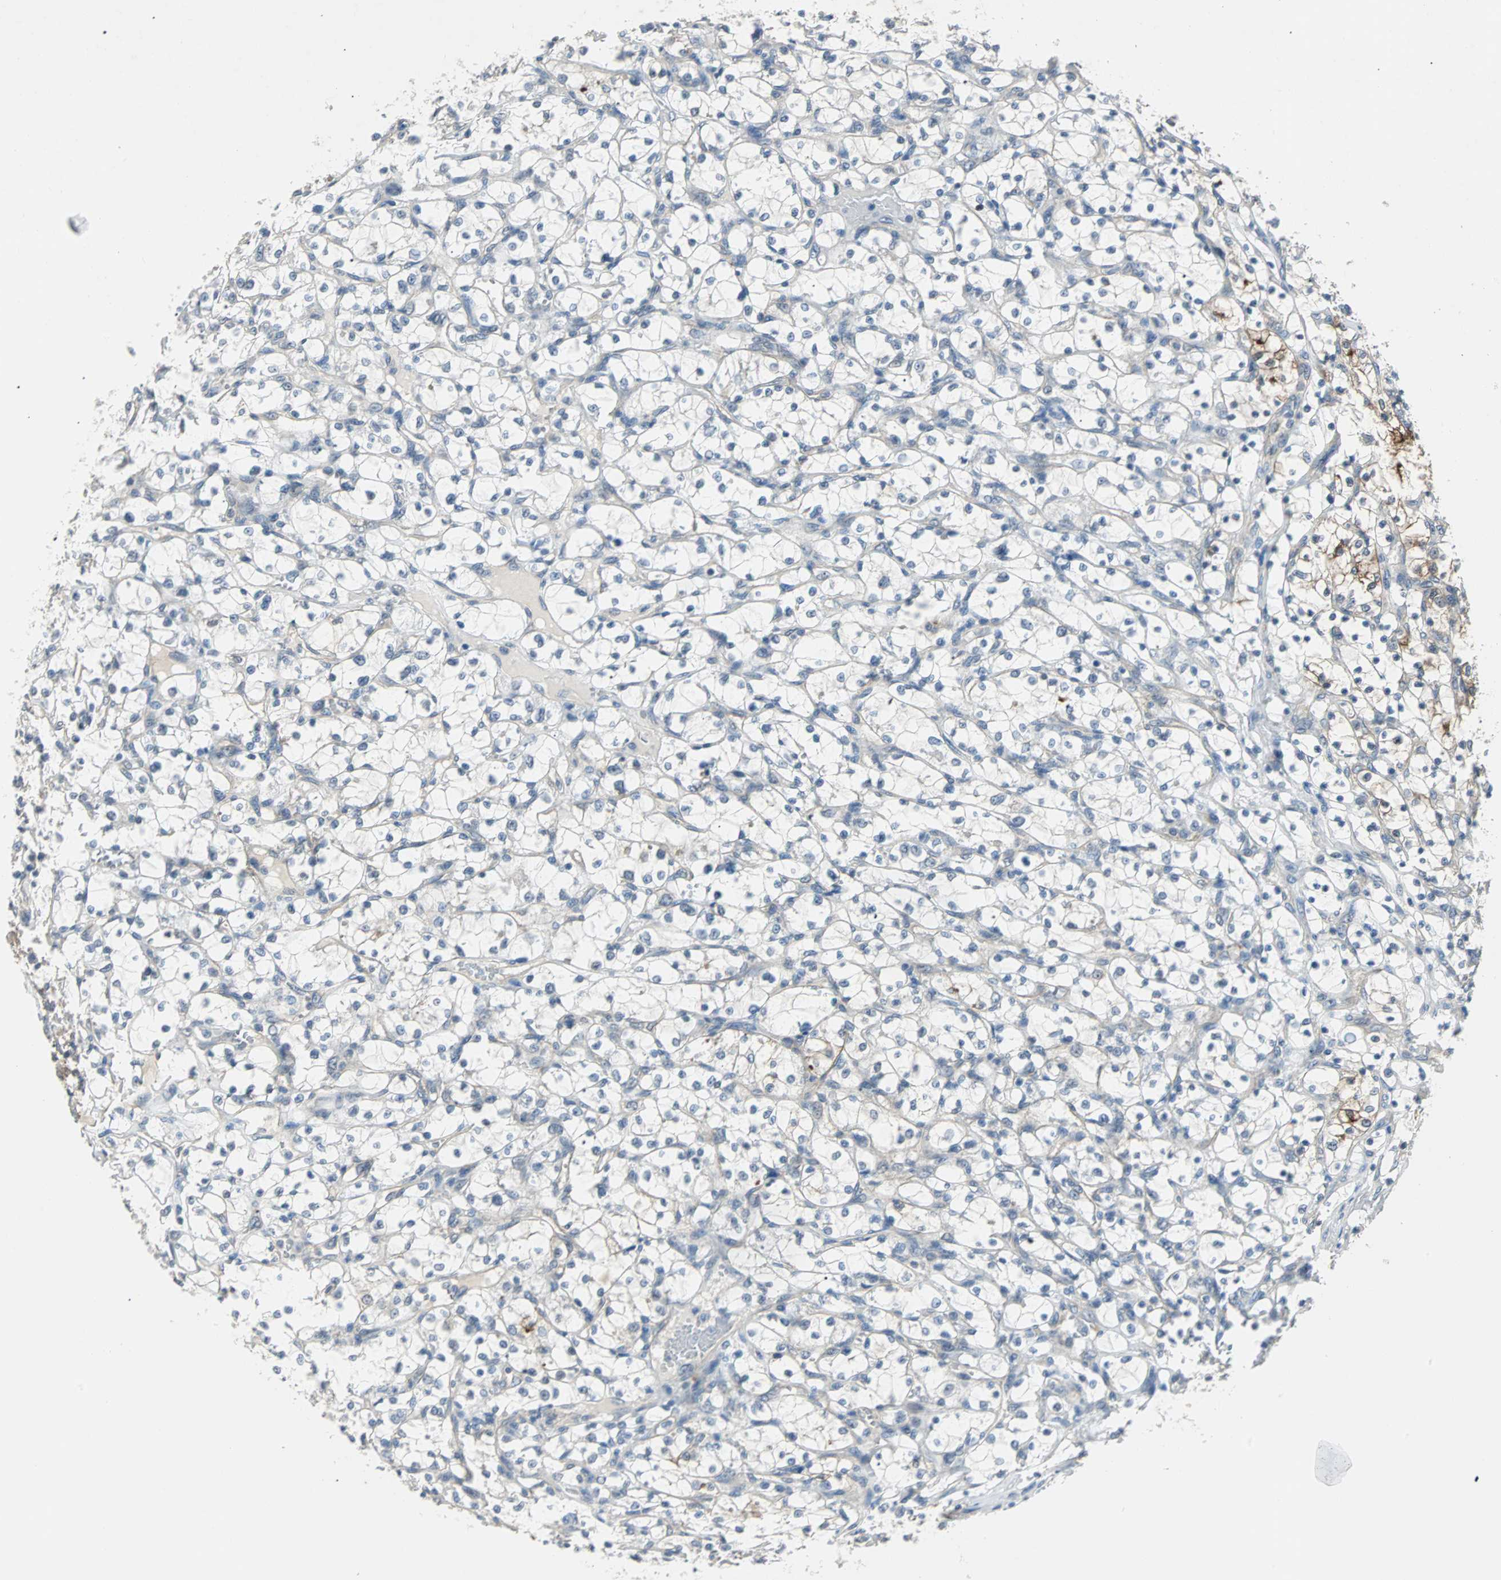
{"staining": {"intensity": "moderate", "quantity": "<25%", "location": "cytoplasmic/membranous"}, "tissue": "renal cancer", "cell_type": "Tumor cells", "image_type": "cancer", "snomed": [{"axis": "morphology", "description": "Adenocarcinoma, NOS"}, {"axis": "topography", "description": "Kidney"}], "caption": "About <25% of tumor cells in renal cancer exhibit moderate cytoplasmic/membranous protein positivity as visualized by brown immunohistochemical staining.", "gene": "CMC2", "patient": {"sex": "female", "age": 69}}